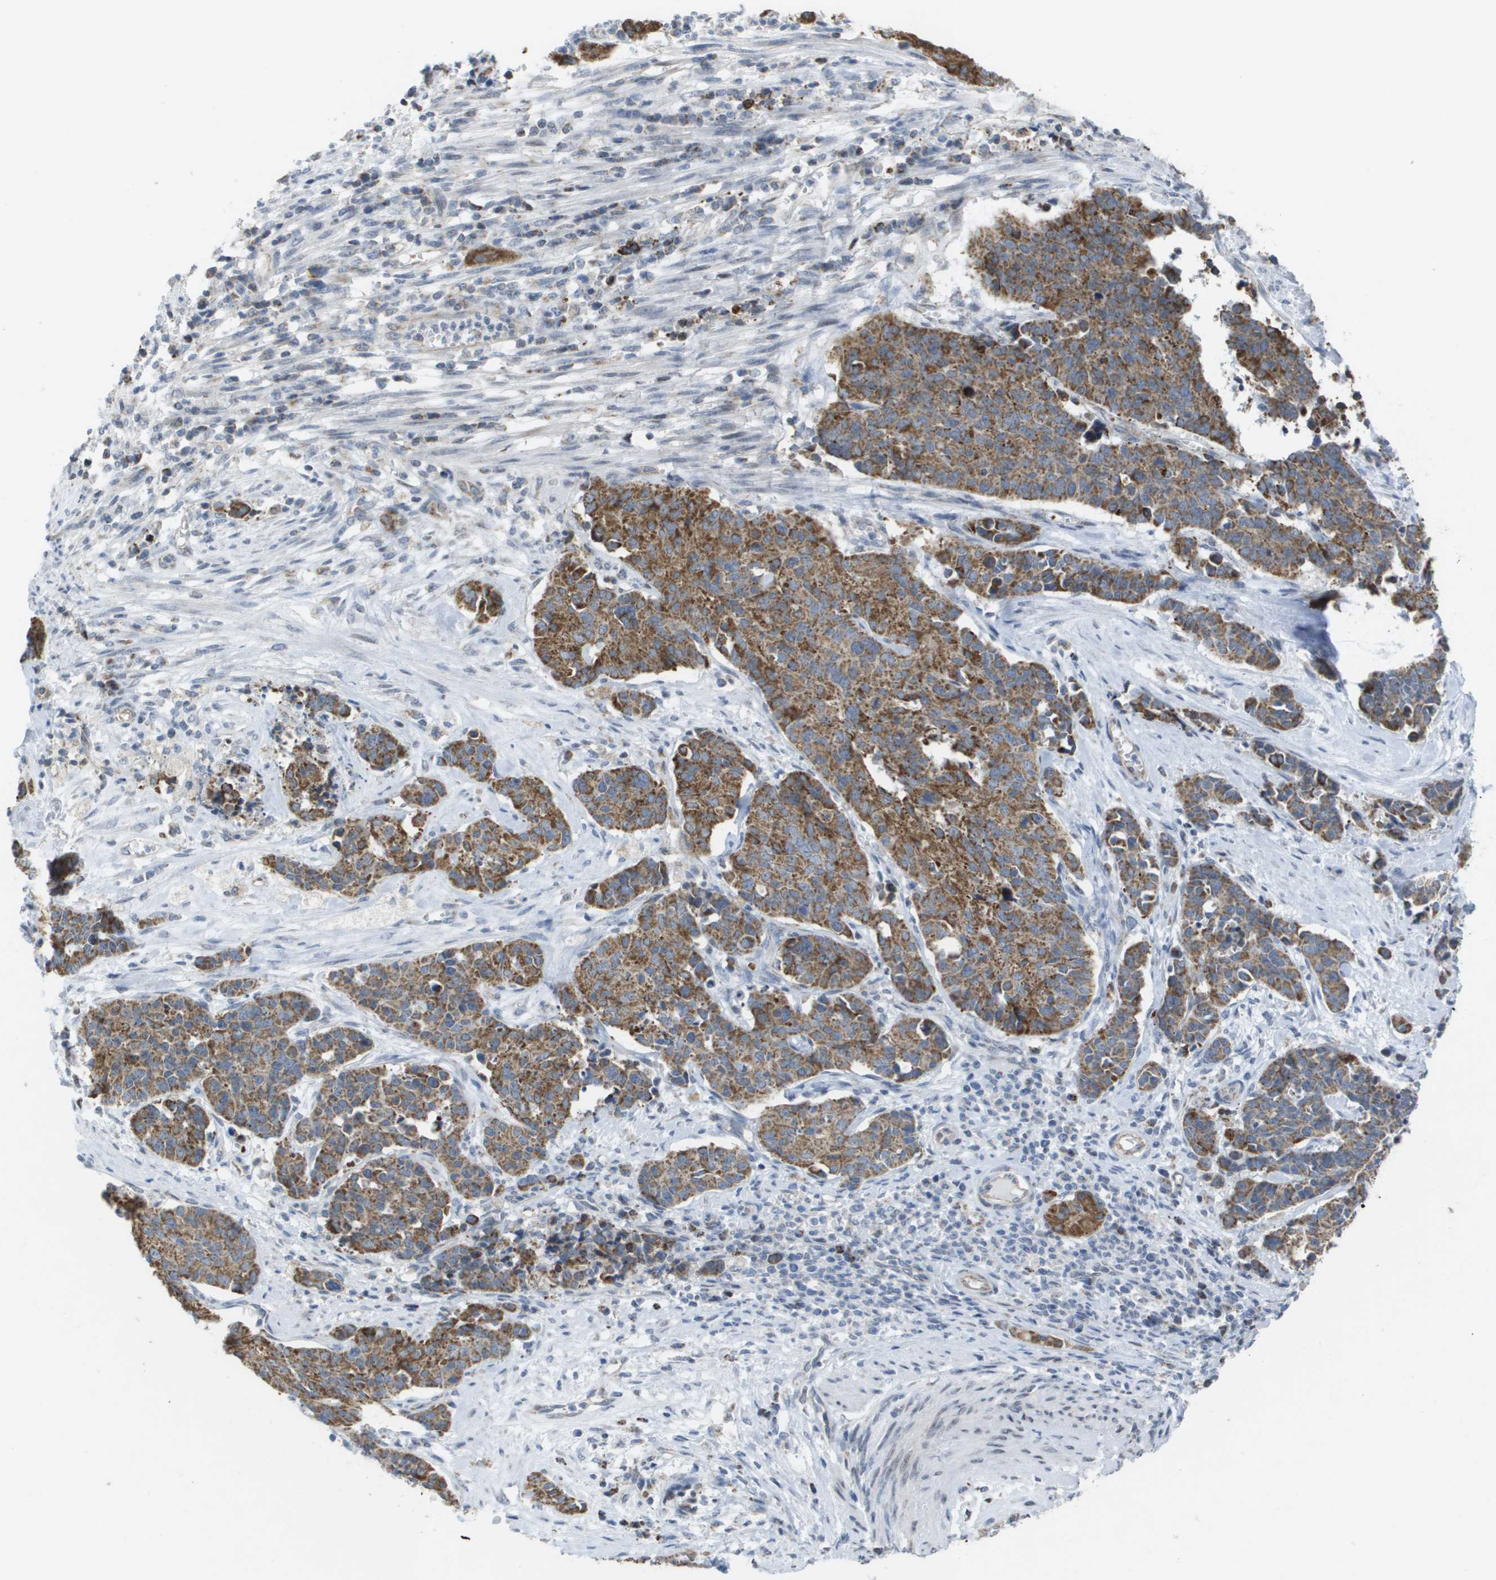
{"staining": {"intensity": "moderate", "quantity": ">75%", "location": "cytoplasmic/membranous"}, "tissue": "cervical cancer", "cell_type": "Tumor cells", "image_type": "cancer", "snomed": [{"axis": "morphology", "description": "Squamous cell carcinoma, NOS"}, {"axis": "topography", "description": "Cervix"}], "caption": "Immunohistochemical staining of cervical squamous cell carcinoma demonstrates moderate cytoplasmic/membranous protein staining in approximately >75% of tumor cells.", "gene": "TMEM223", "patient": {"sex": "female", "age": 35}}